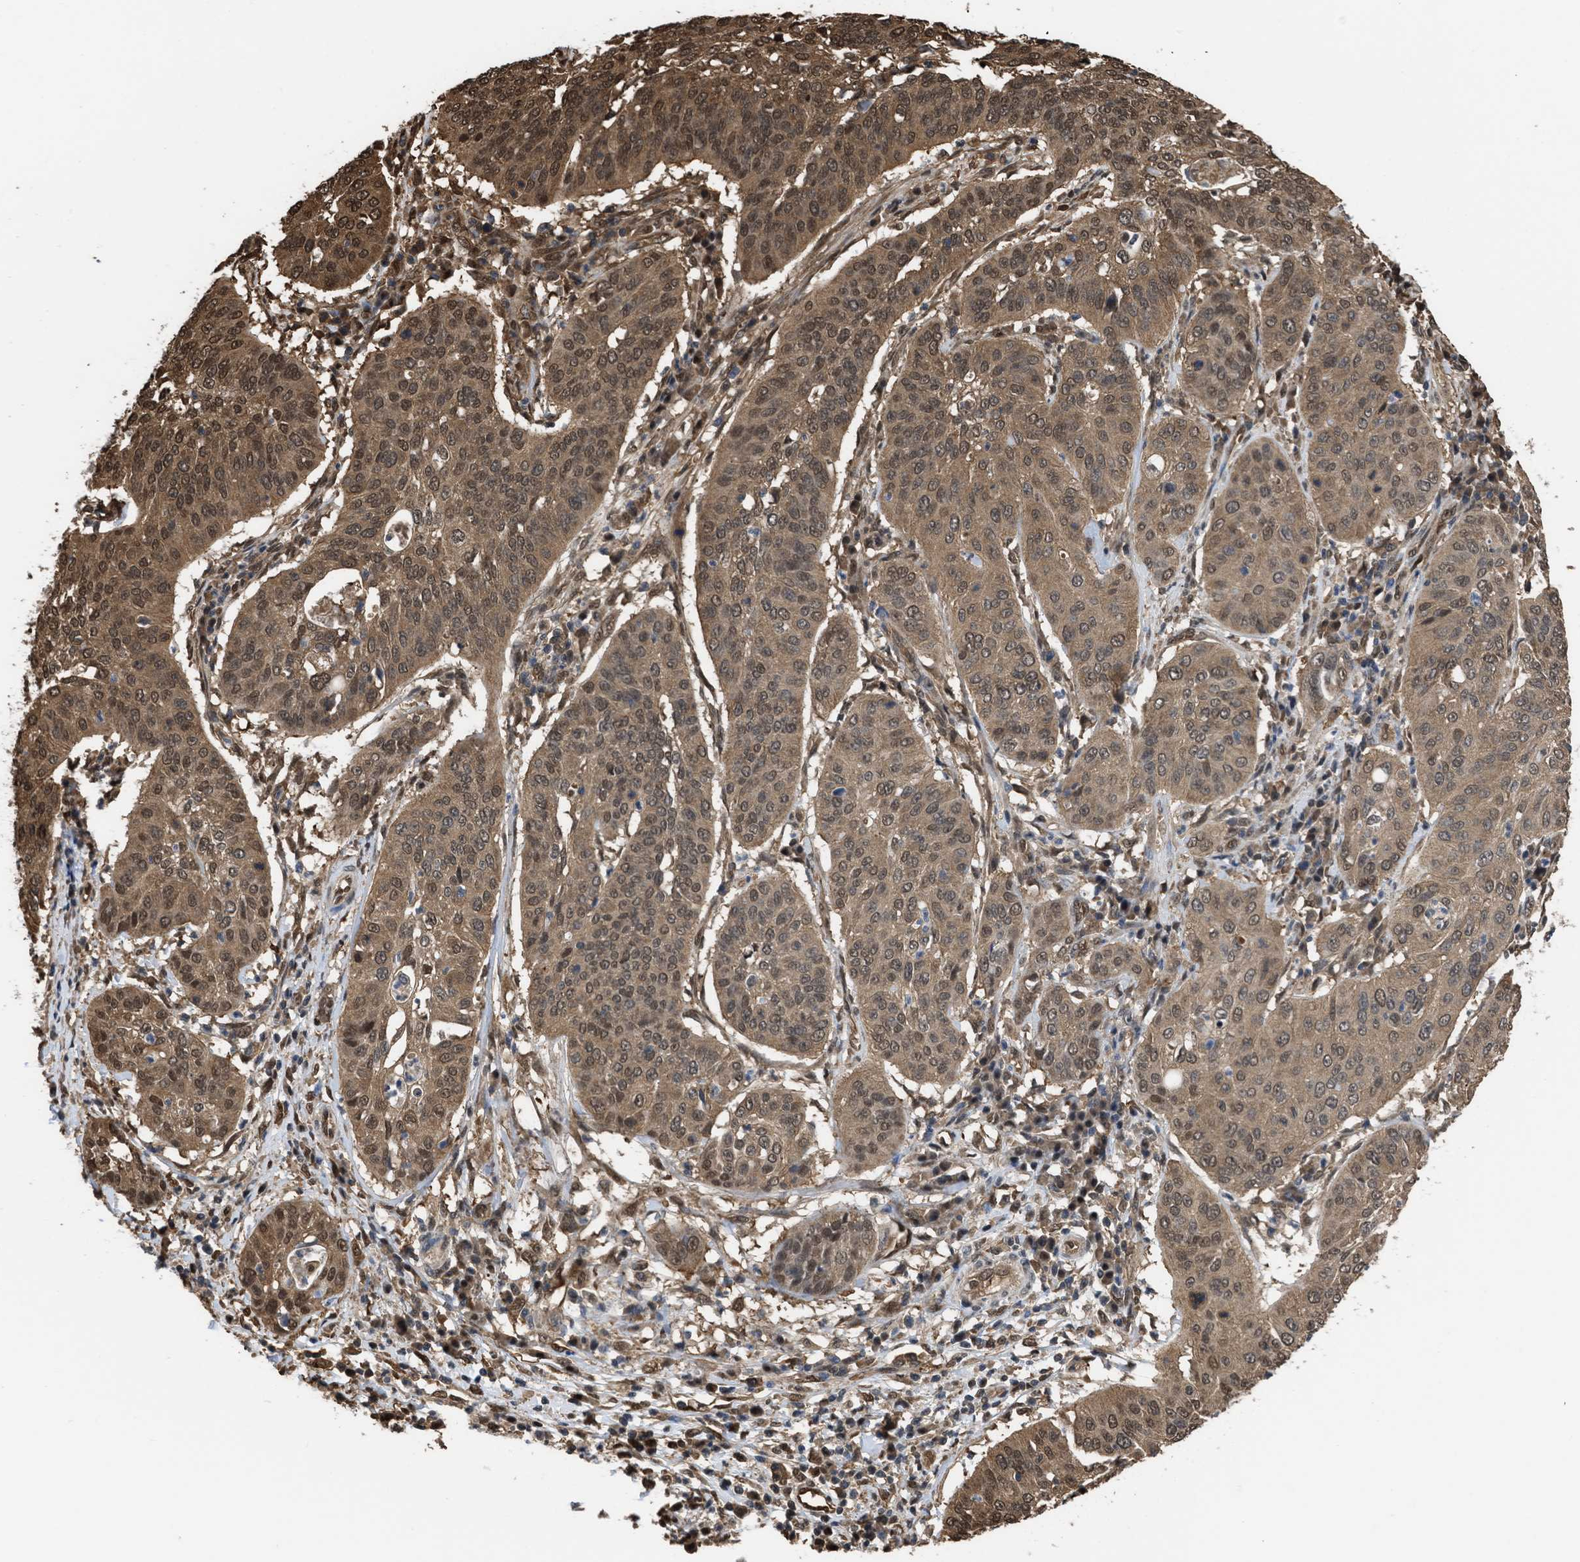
{"staining": {"intensity": "moderate", "quantity": ">75%", "location": "cytoplasmic/membranous,nuclear"}, "tissue": "cervical cancer", "cell_type": "Tumor cells", "image_type": "cancer", "snomed": [{"axis": "morphology", "description": "Normal tissue, NOS"}, {"axis": "morphology", "description": "Squamous cell carcinoma, NOS"}, {"axis": "topography", "description": "Cervix"}], "caption": "Brown immunohistochemical staining in human squamous cell carcinoma (cervical) exhibits moderate cytoplasmic/membranous and nuclear positivity in about >75% of tumor cells.", "gene": "YWHAG", "patient": {"sex": "female", "age": 39}}